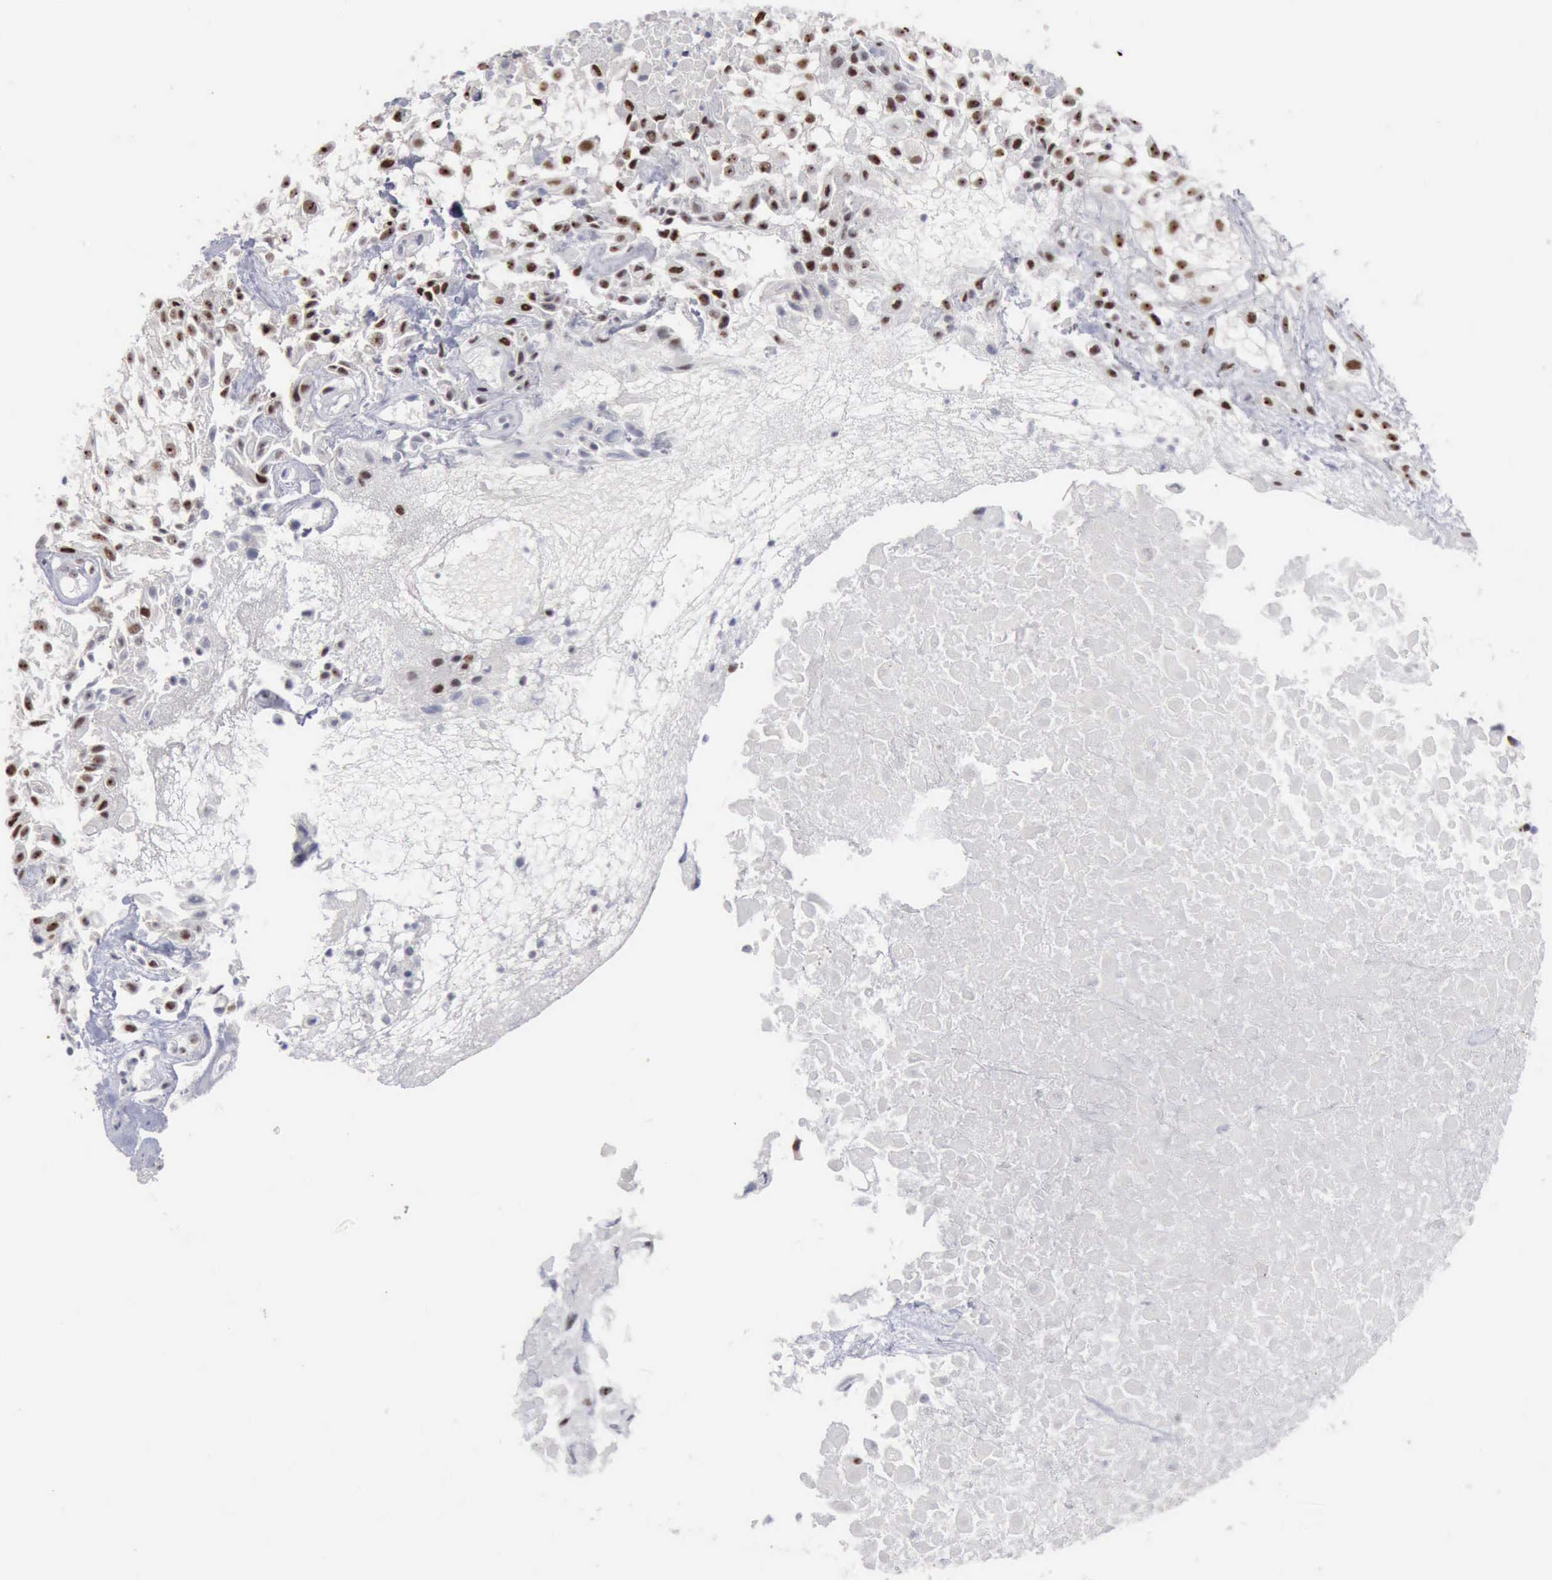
{"staining": {"intensity": "moderate", "quantity": ">75%", "location": "nuclear"}, "tissue": "urothelial cancer", "cell_type": "Tumor cells", "image_type": "cancer", "snomed": [{"axis": "morphology", "description": "Urothelial carcinoma, High grade"}, {"axis": "topography", "description": "Urinary bladder"}], "caption": "About >75% of tumor cells in urothelial cancer show moderate nuclear protein expression as visualized by brown immunohistochemical staining.", "gene": "KIAA0586", "patient": {"sex": "male", "age": 56}}